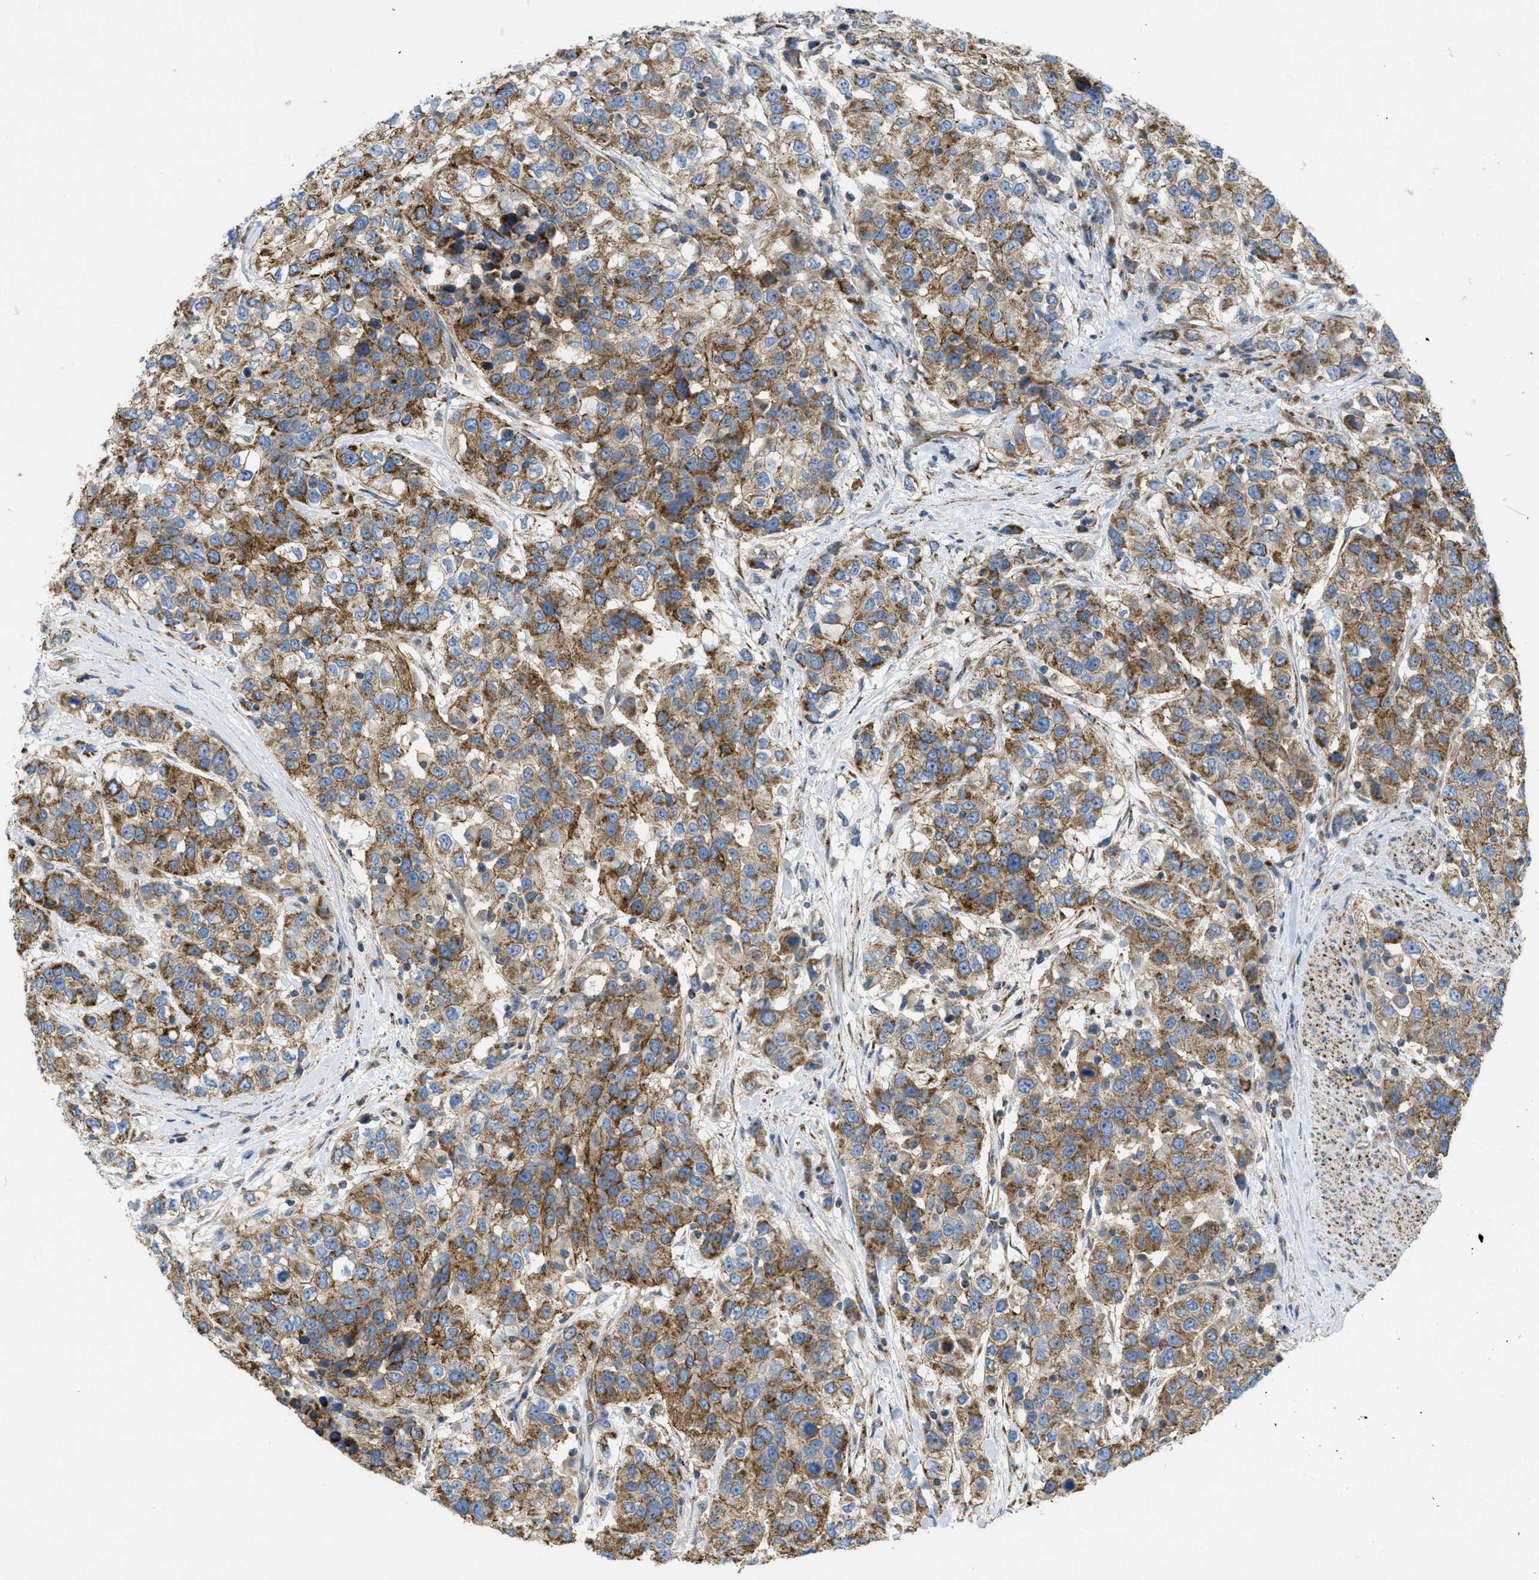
{"staining": {"intensity": "strong", "quantity": ">75%", "location": "cytoplasmic/membranous"}, "tissue": "urothelial cancer", "cell_type": "Tumor cells", "image_type": "cancer", "snomed": [{"axis": "morphology", "description": "Urothelial carcinoma, High grade"}, {"axis": "topography", "description": "Urinary bladder"}], "caption": "Immunohistochemistry image of neoplastic tissue: human urothelial cancer stained using IHC reveals high levels of strong protein expression localized specifically in the cytoplasmic/membranous of tumor cells, appearing as a cytoplasmic/membranous brown color.", "gene": "BTN3A1", "patient": {"sex": "female", "age": 80}}